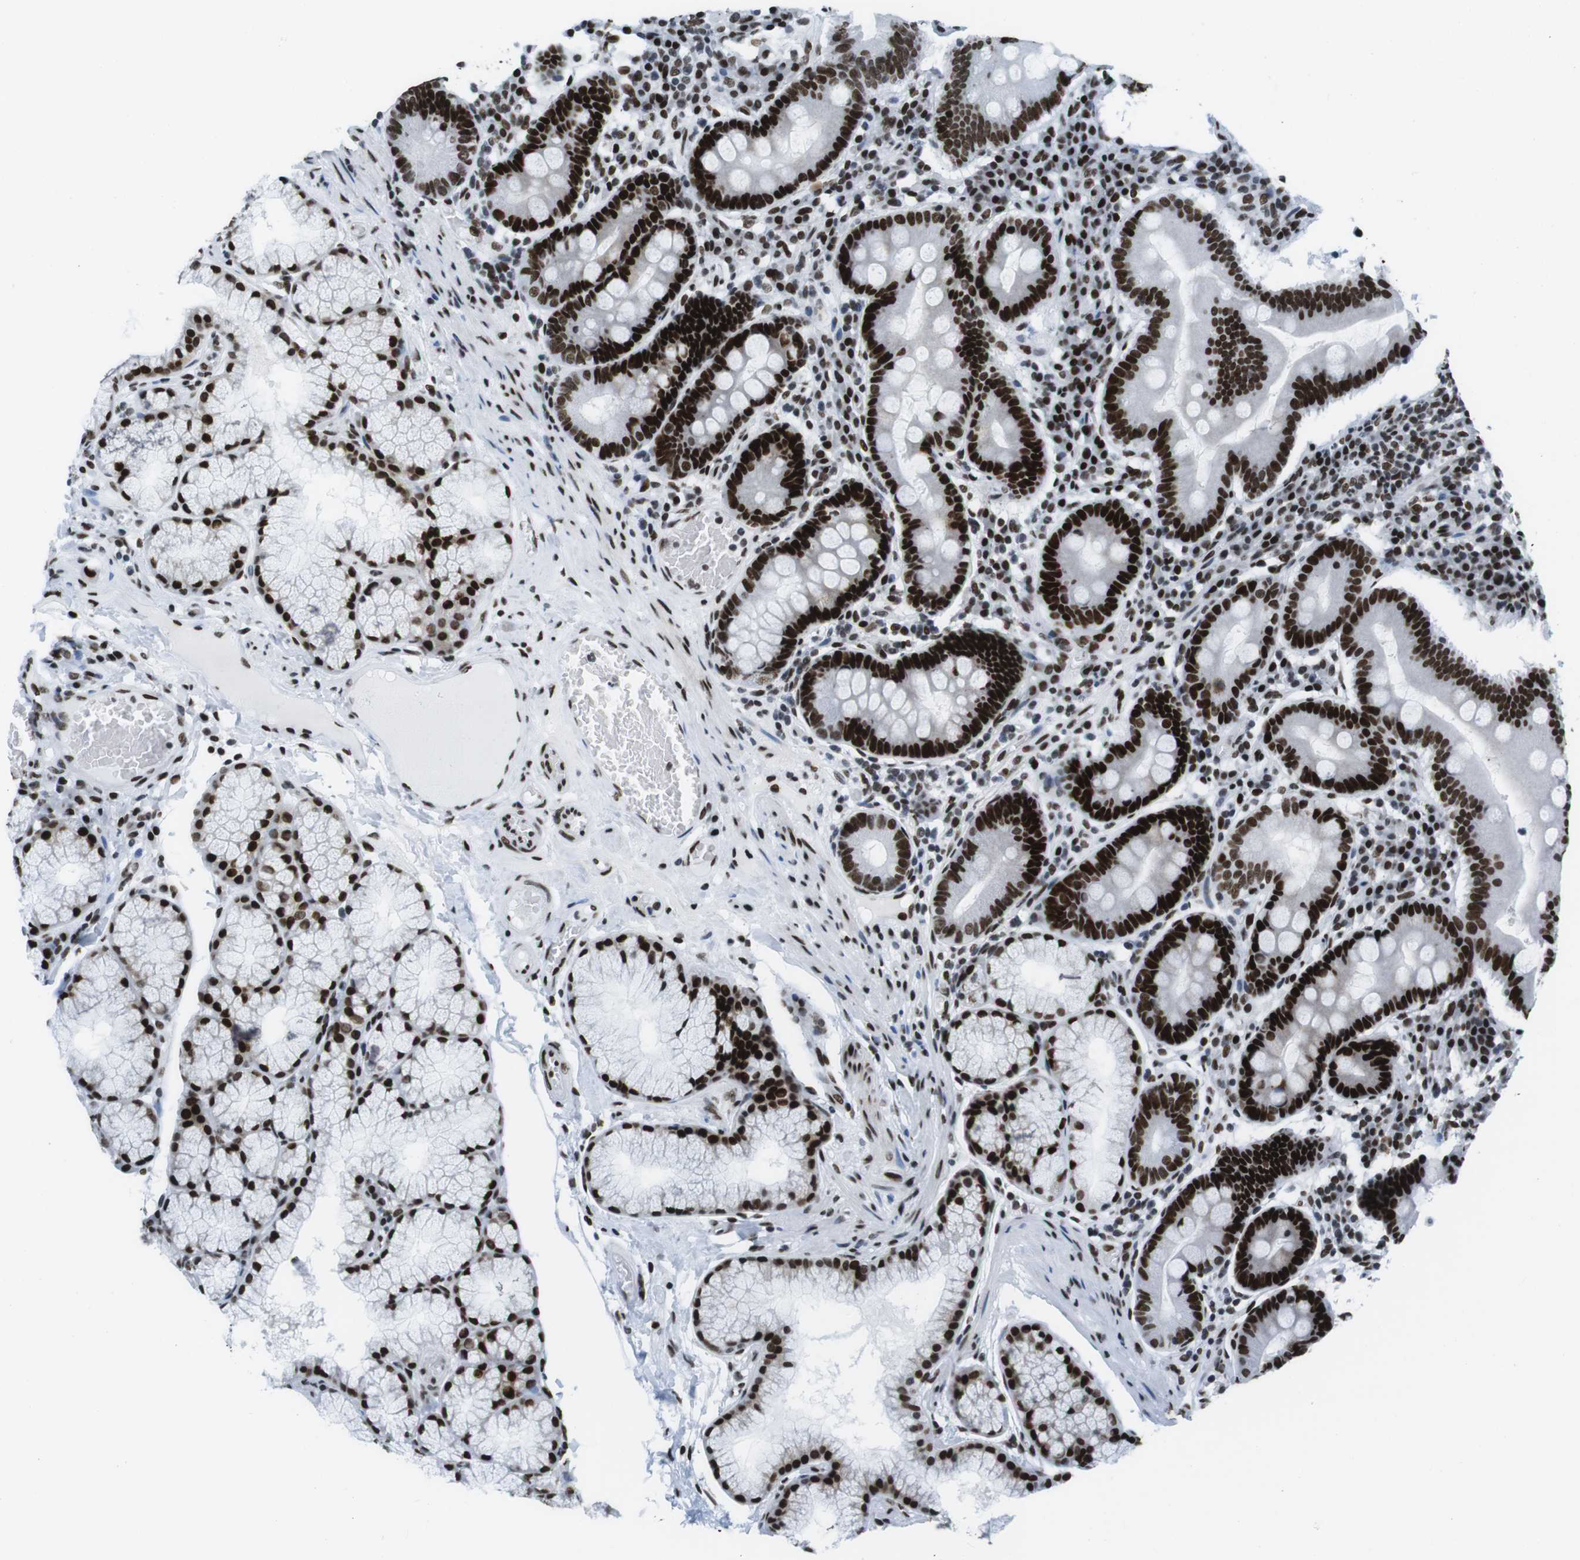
{"staining": {"intensity": "strong", "quantity": ">75%", "location": "nuclear"}, "tissue": "duodenum", "cell_type": "Glandular cells", "image_type": "normal", "snomed": [{"axis": "morphology", "description": "Normal tissue, NOS"}, {"axis": "topography", "description": "Duodenum"}], "caption": "Protein staining by IHC displays strong nuclear staining in about >75% of glandular cells in normal duodenum. The protein of interest is stained brown, and the nuclei are stained in blue (DAB IHC with brightfield microscopy, high magnification).", "gene": "CITED2", "patient": {"sex": "male", "age": 50}}